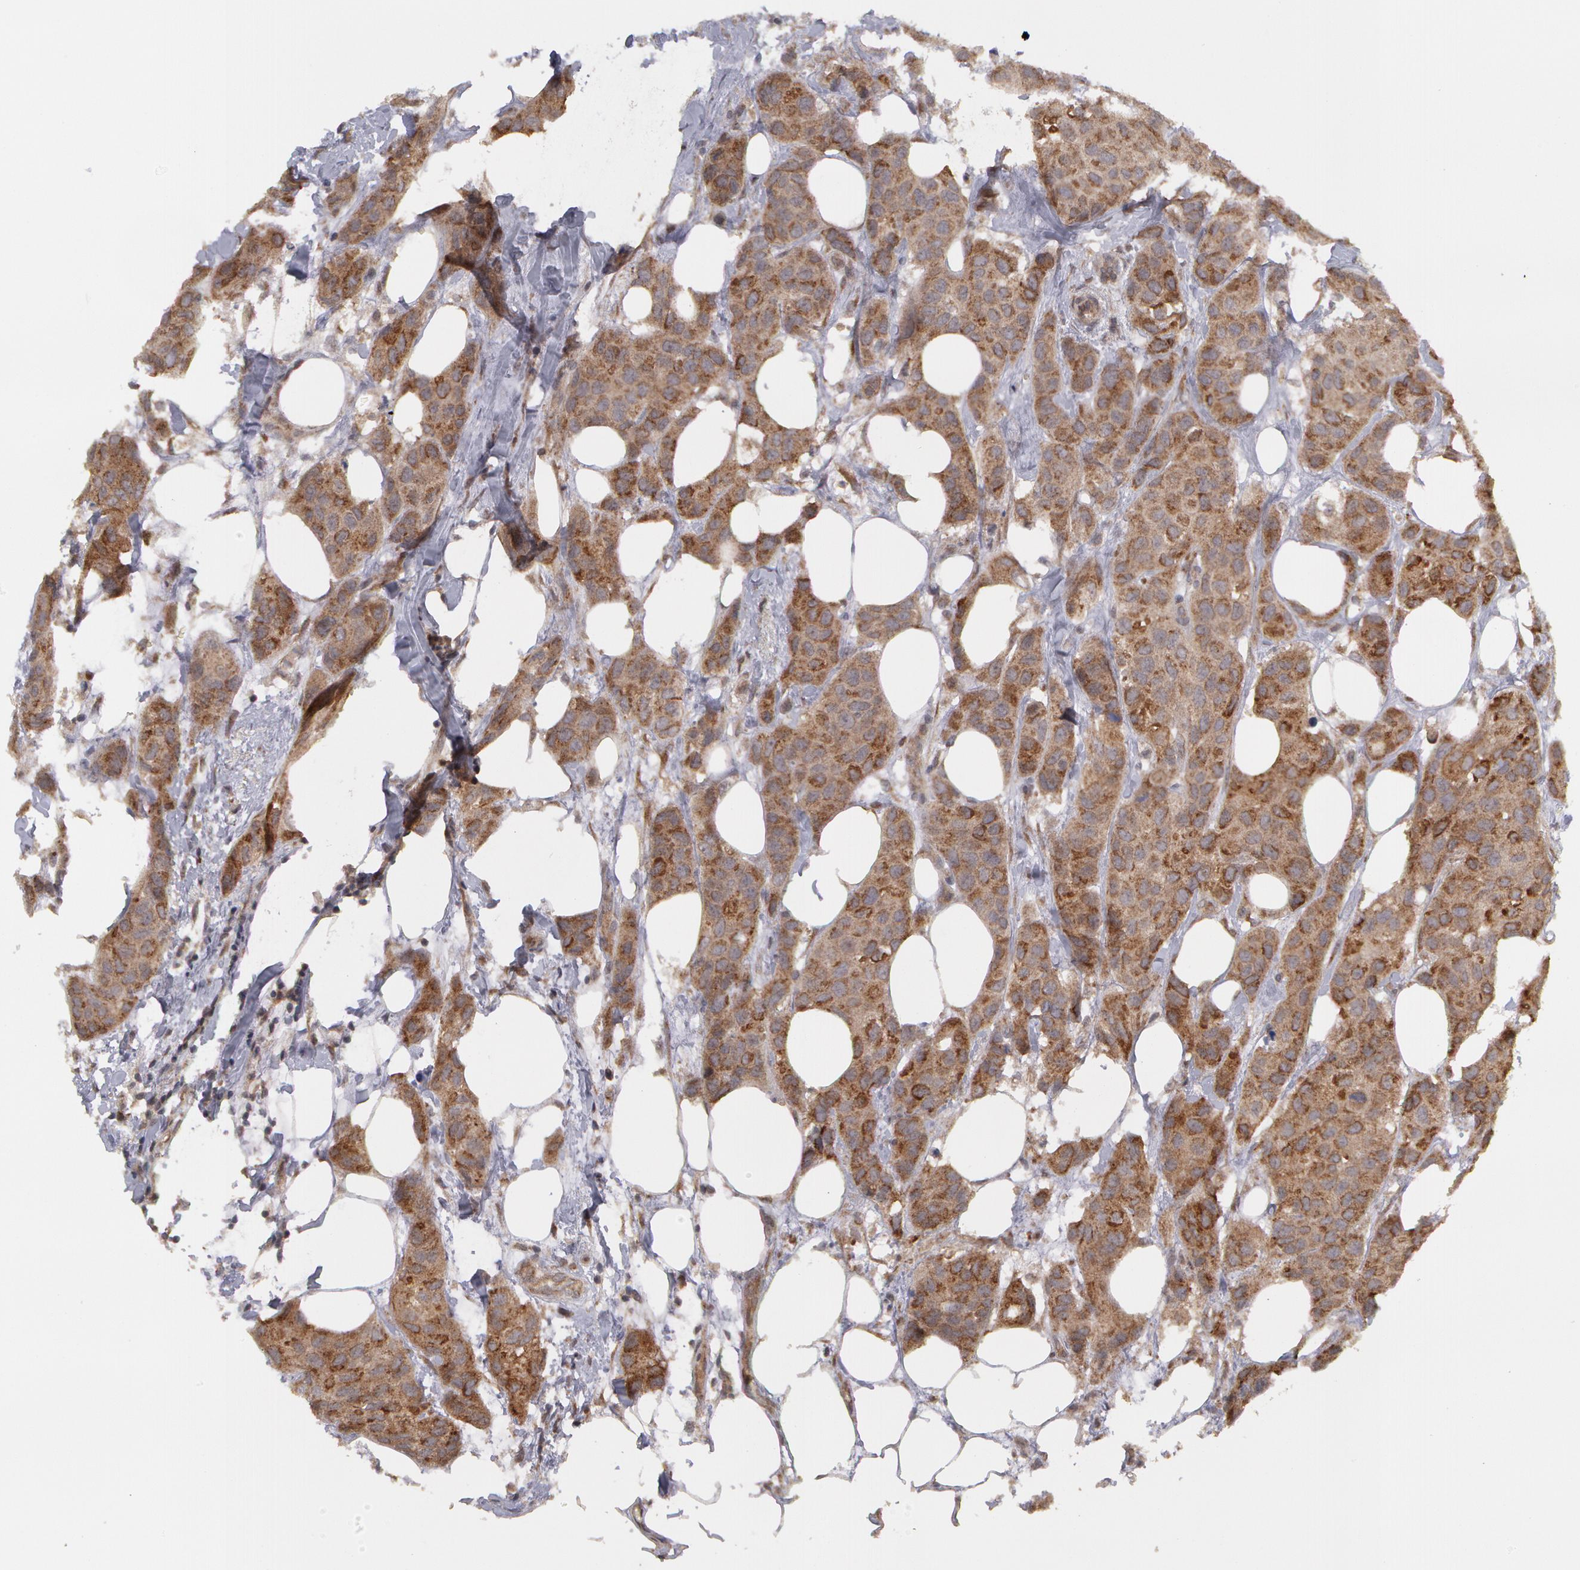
{"staining": {"intensity": "moderate", "quantity": ">75%", "location": "cytoplasmic/membranous"}, "tissue": "breast cancer", "cell_type": "Tumor cells", "image_type": "cancer", "snomed": [{"axis": "morphology", "description": "Duct carcinoma"}, {"axis": "topography", "description": "Breast"}], "caption": "Brown immunohistochemical staining in breast cancer exhibits moderate cytoplasmic/membranous expression in approximately >75% of tumor cells. The staining was performed using DAB (3,3'-diaminobenzidine), with brown indicating positive protein expression. Nuclei are stained blue with hematoxylin.", "gene": "STX5", "patient": {"sex": "female", "age": 68}}